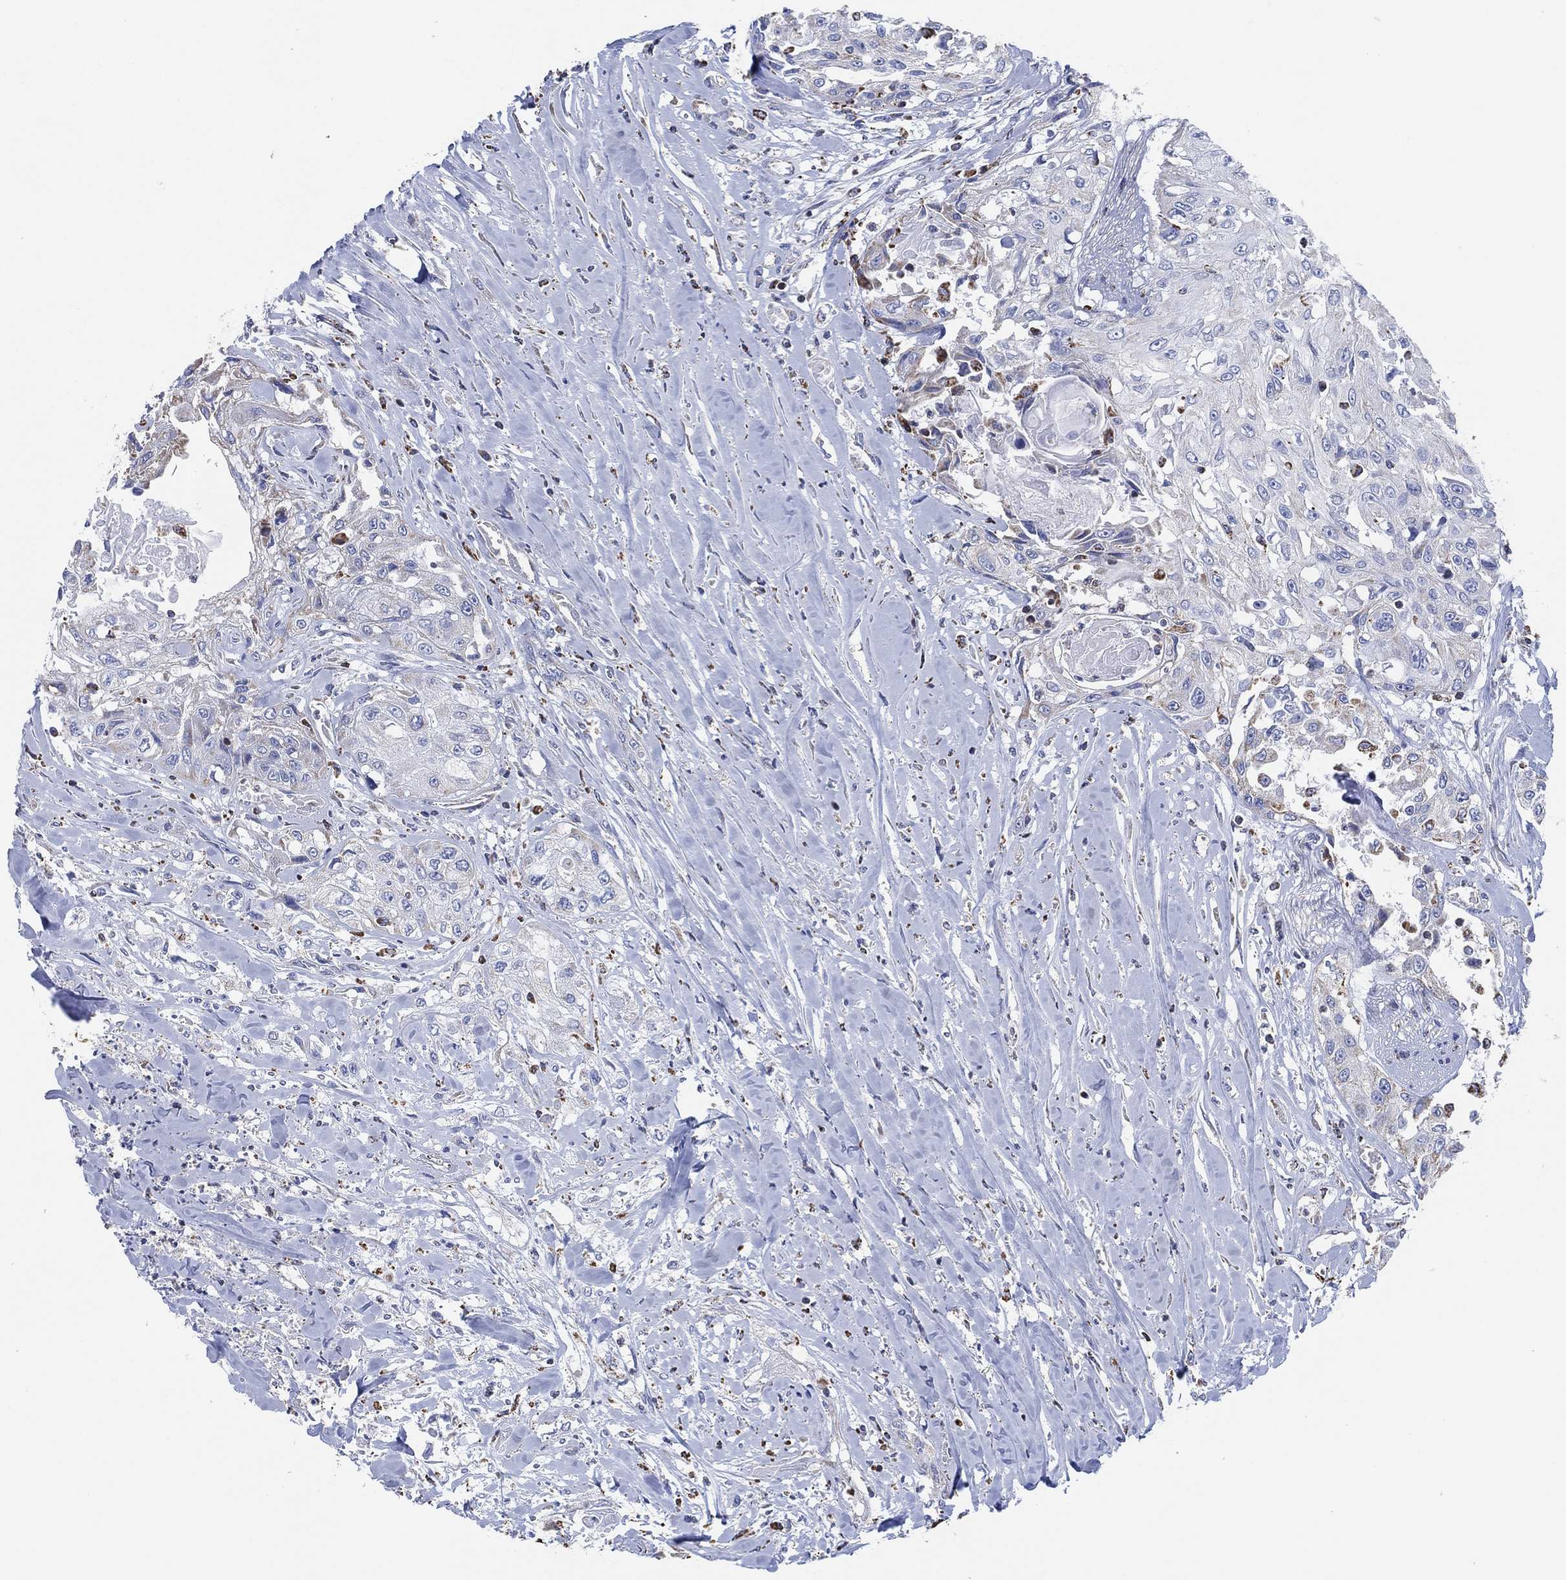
{"staining": {"intensity": "negative", "quantity": "none", "location": "none"}, "tissue": "head and neck cancer", "cell_type": "Tumor cells", "image_type": "cancer", "snomed": [{"axis": "morphology", "description": "Normal tissue, NOS"}, {"axis": "morphology", "description": "Squamous cell carcinoma, NOS"}, {"axis": "topography", "description": "Oral tissue"}, {"axis": "topography", "description": "Peripheral nerve tissue"}, {"axis": "topography", "description": "Head-Neck"}], "caption": "Tumor cells show no significant protein positivity in head and neck cancer (squamous cell carcinoma). (Stains: DAB IHC with hematoxylin counter stain, Microscopy: brightfield microscopy at high magnification).", "gene": "CFTR", "patient": {"sex": "female", "age": 59}}